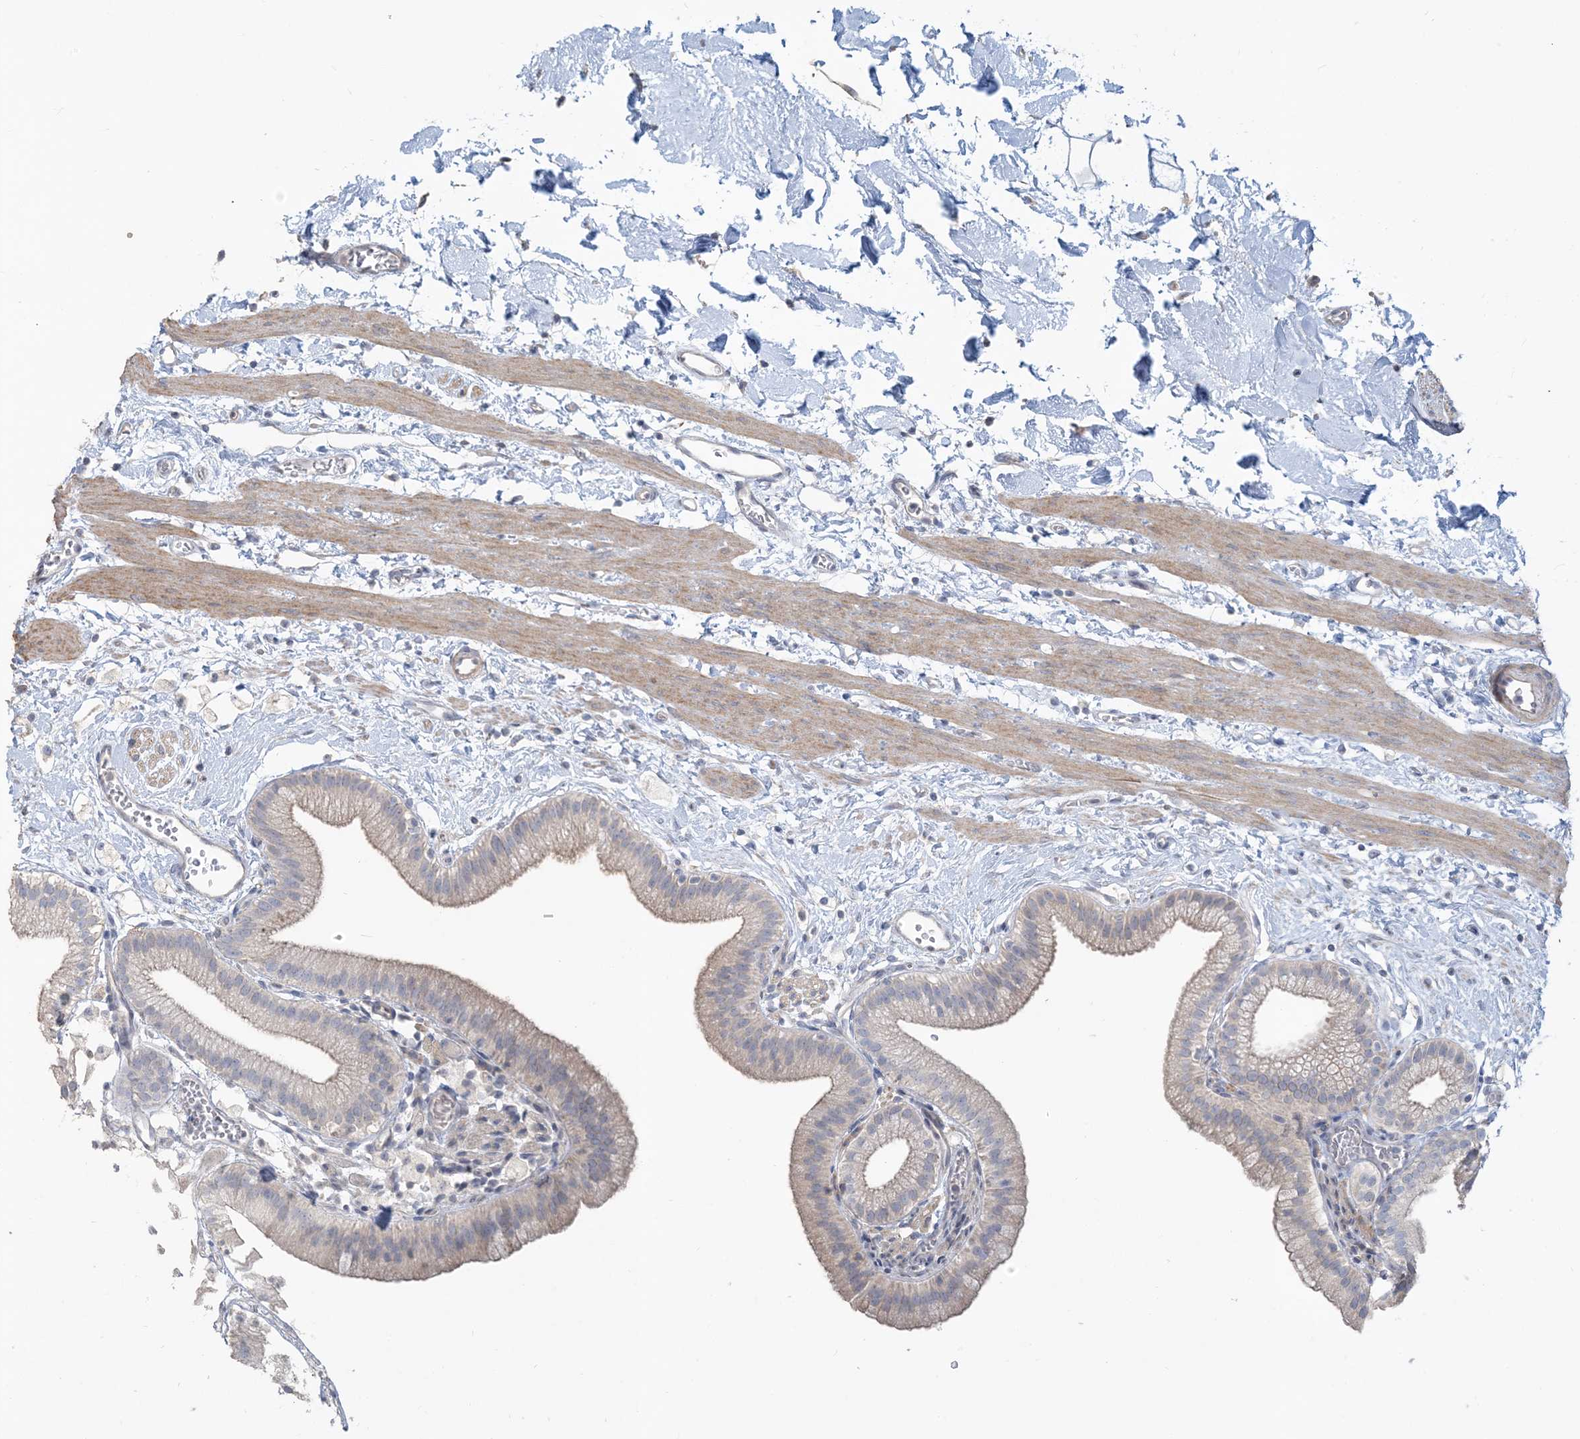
{"staining": {"intensity": "weak", "quantity": "<25%", "location": "cytoplasmic/membranous"}, "tissue": "gallbladder", "cell_type": "Glandular cells", "image_type": "normal", "snomed": [{"axis": "morphology", "description": "Normal tissue, NOS"}, {"axis": "topography", "description": "Gallbladder"}], "caption": "Glandular cells show no significant expression in unremarkable gallbladder. (Stains: DAB (3,3'-diaminobenzidine) immunohistochemistry with hematoxylin counter stain, Microscopy: brightfield microscopy at high magnification).", "gene": "NPHS2", "patient": {"sex": "male", "age": 55}}